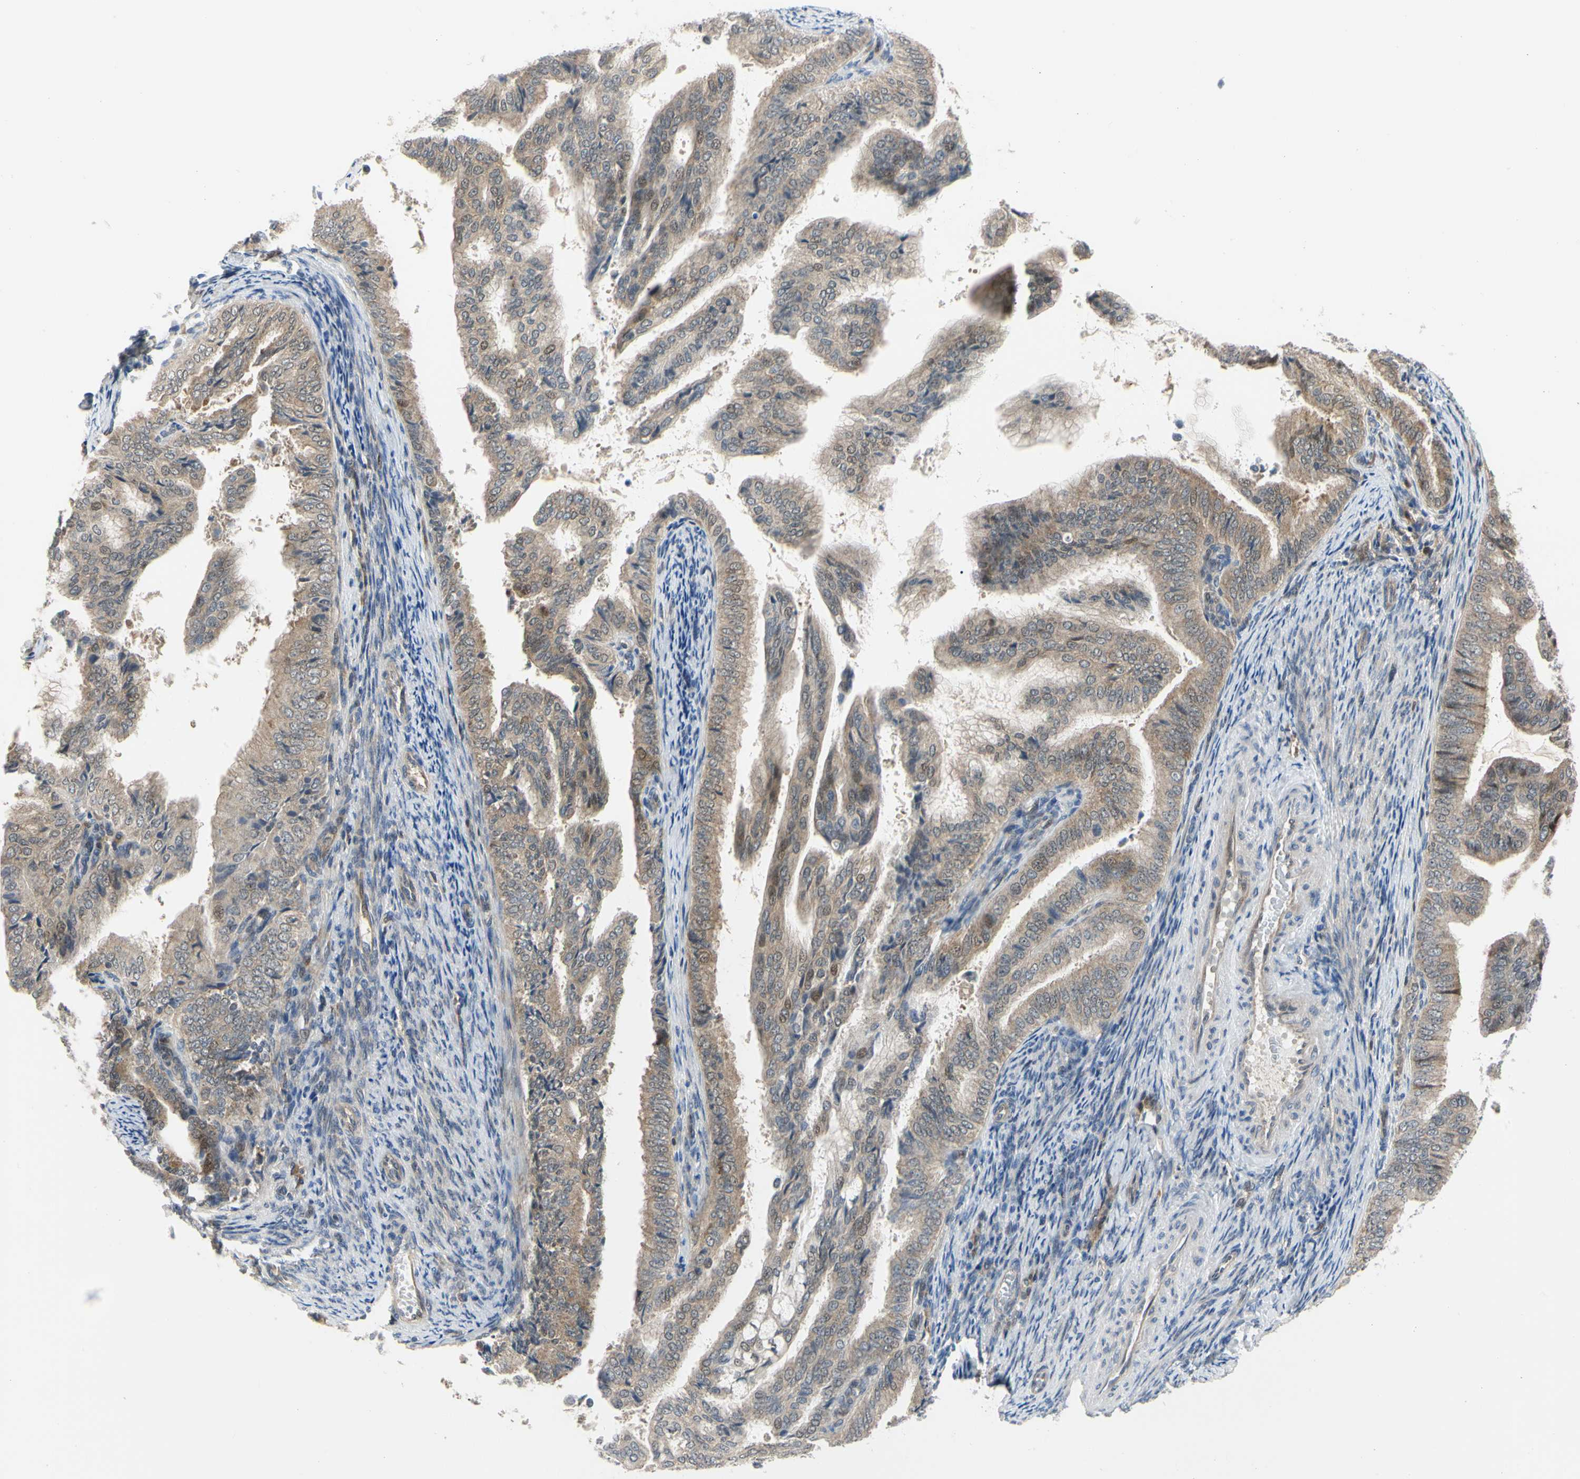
{"staining": {"intensity": "moderate", "quantity": ">75%", "location": "cytoplasmic/membranous"}, "tissue": "endometrial cancer", "cell_type": "Tumor cells", "image_type": "cancer", "snomed": [{"axis": "morphology", "description": "Adenocarcinoma, NOS"}, {"axis": "topography", "description": "Endometrium"}], "caption": "Immunohistochemistry (DAB (3,3'-diaminobenzidine)) staining of human endometrial cancer displays moderate cytoplasmic/membranous protein staining in approximately >75% of tumor cells.", "gene": "CDK5", "patient": {"sex": "female", "age": 58}}